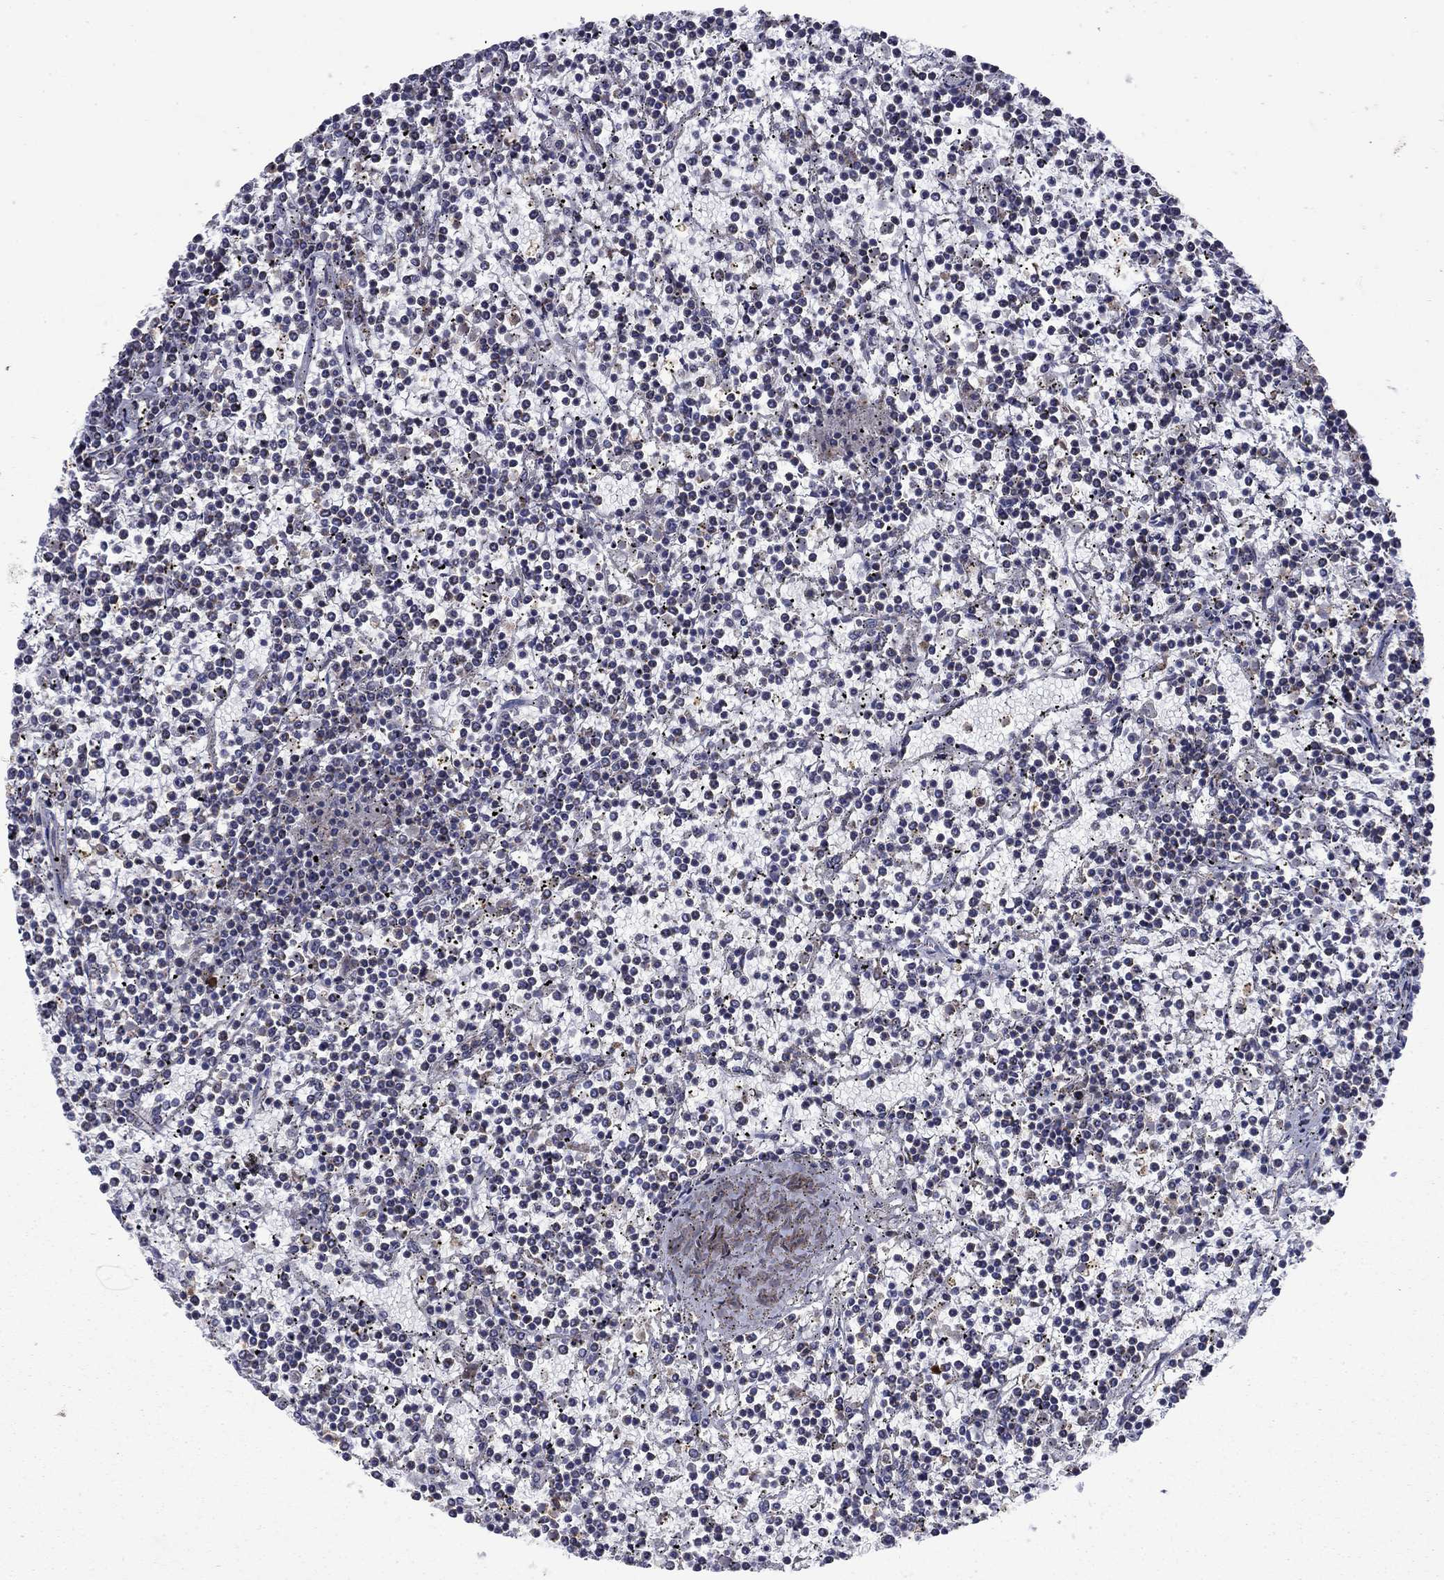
{"staining": {"intensity": "negative", "quantity": "none", "location": "none"}, "tissue": "lymphoma", "cell_type": "Tumor cells", "image_type": "cancer", "snomed": [{"axis": "morphology", "description": "Malignant lymphoma, non-Hodgkin's type, Low grade"}, {"axis": "topography", "description": "Spleen"}], "caption": "High power microscopy histopathology image of an immunohistochemistry micrograph of malignant lymphoma, non-Hodgkin's type (low-grade), revealing no significant positivity in tumor cells.", "gene": "DOP1B", "patient": {"sex": "female", "age": 19}}